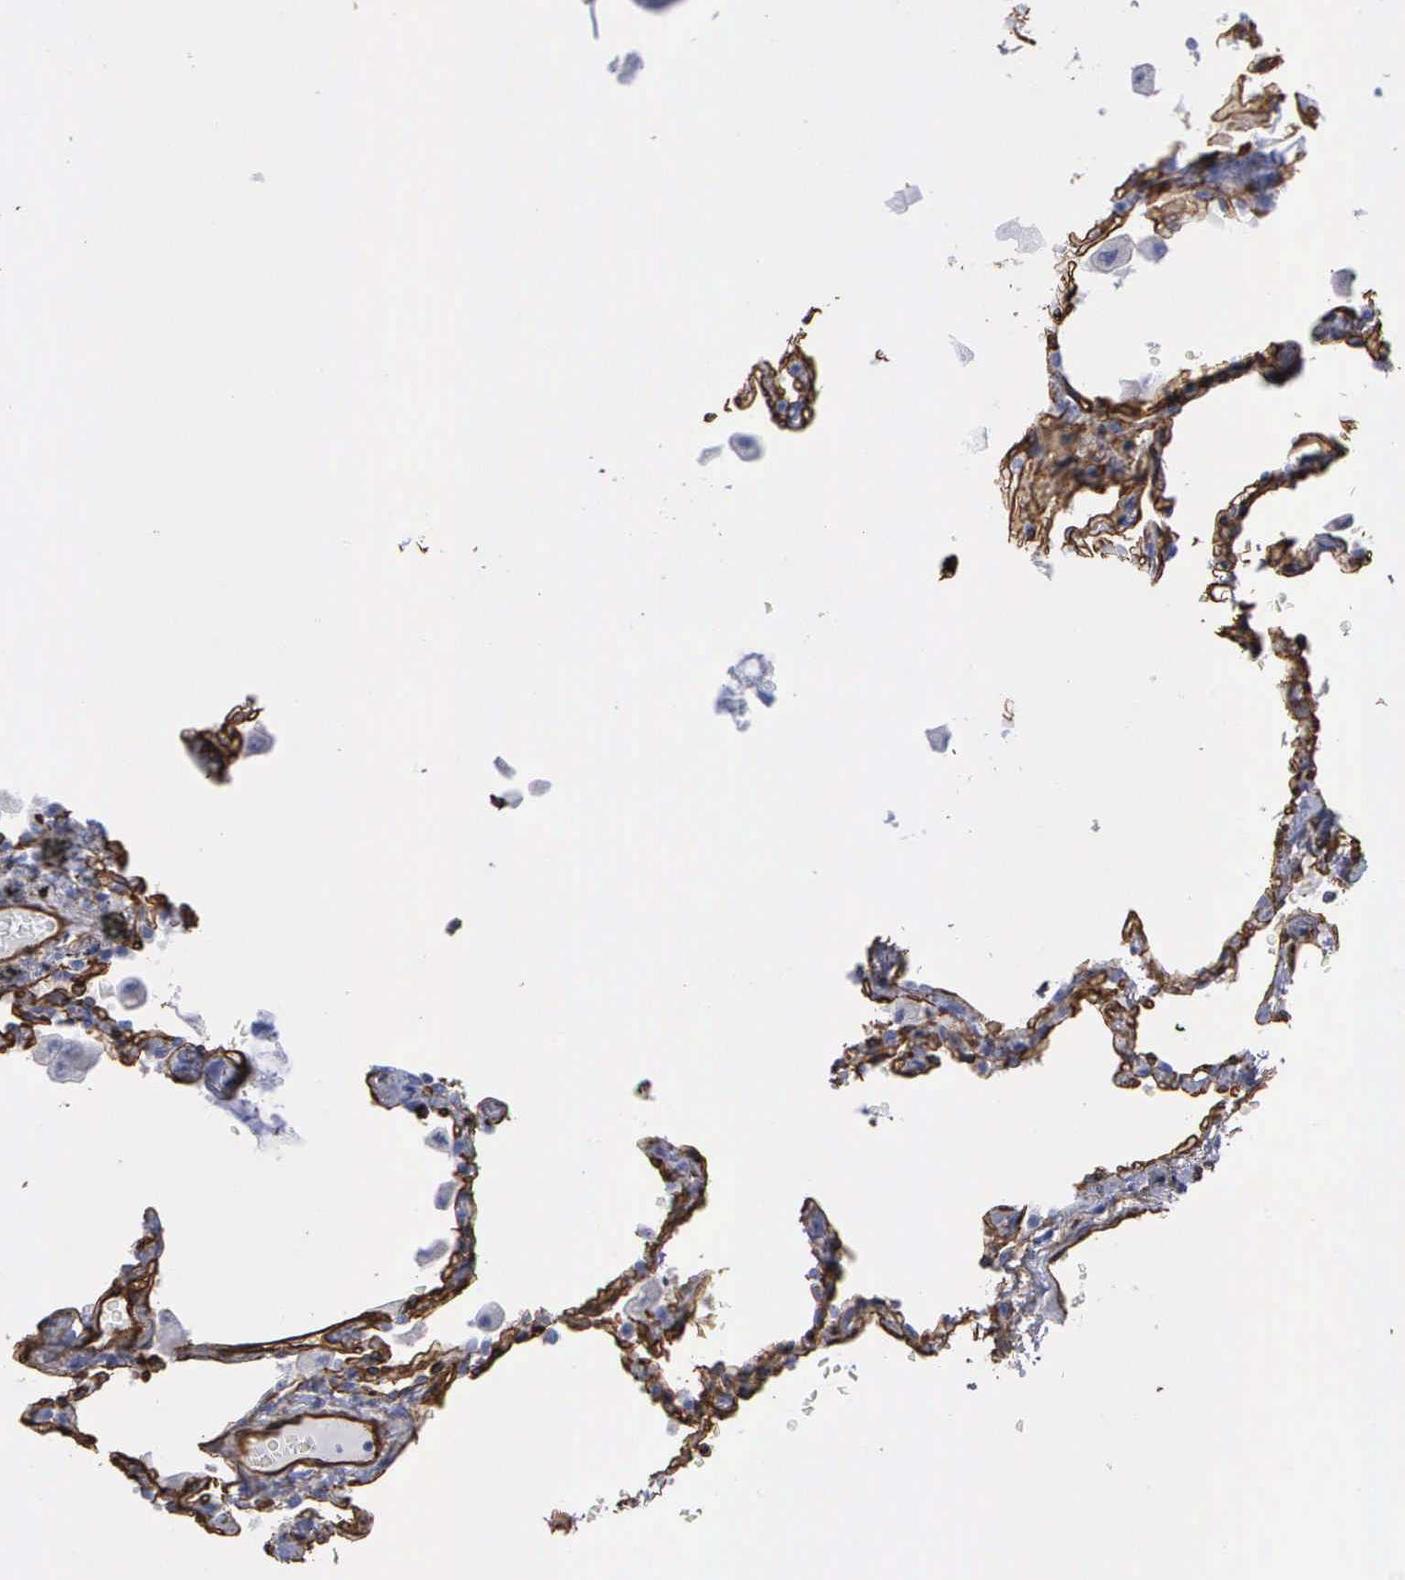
{"staining": {"intensity": "strong", "quantity": ">75%", "location": "cytoplasmic/membranous"}, "tissue": "lung", "cell_type": "Alveolar cells", "image_type": "normal", "snomed": [{"axis": "morphology", "description": "Normal tissue, NOS"}, {"axis": "morphology", "description": "Squamous cell carcinoma, NOS"}, {"axis": "topography", "description": "Bronchus"}, {"axis": "topography", "description": "Lung"}], "caption": "Protein staining shows strong cytoplasmic/membranous expression in approximately >75% of alveolar cells in benign lung. The staining was performed using DAB, with brown indicating positive protein expression. Nuclei are stained blue with hematoxylin.", "gene": "MAGEB10", "patient": {"sex": "female", "age": 47}}